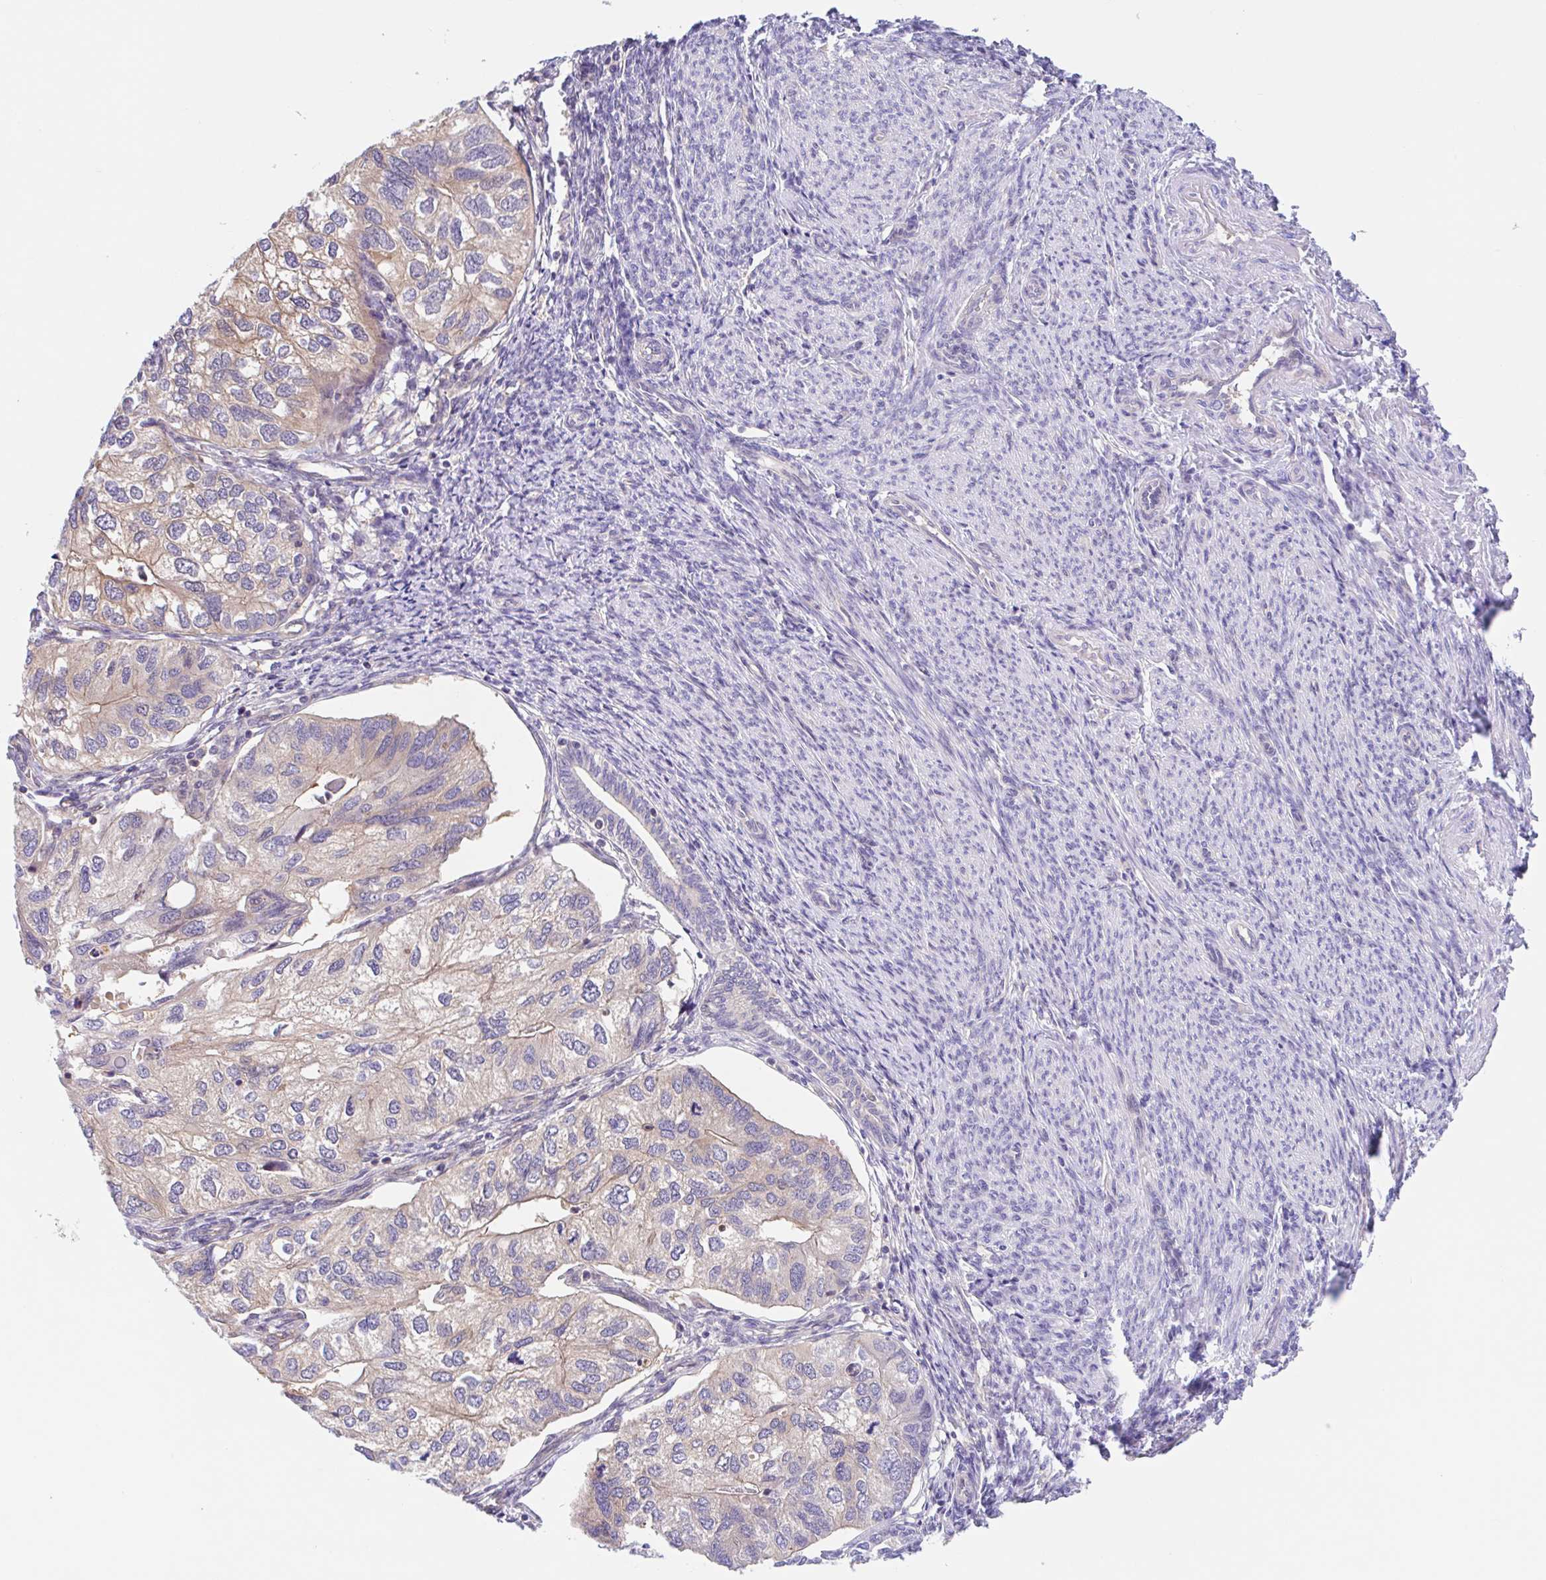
{"staining": {"intensity": "weak", "quantity": "<25%", "location": "cytoplasmic/membranous"}, "tissue": "endometrial cancer", "cell_type": "Tumor cells", "image_type": "cancer", "snomed": [{"axis": "morphology", "description": "Carcinoma, NOS"}, {"axis": "topography", "description": "Uterus"}], "caption": "The IHC histopathology image has no significant positivity in tumor cells of endometrial carcinoma tissue. (Brightfield microscopy of DAB immunohistochemistry (IHC) at high magnification).", "gene": "TMEM86A", "patient": {"sex": "female", "age": 76}}